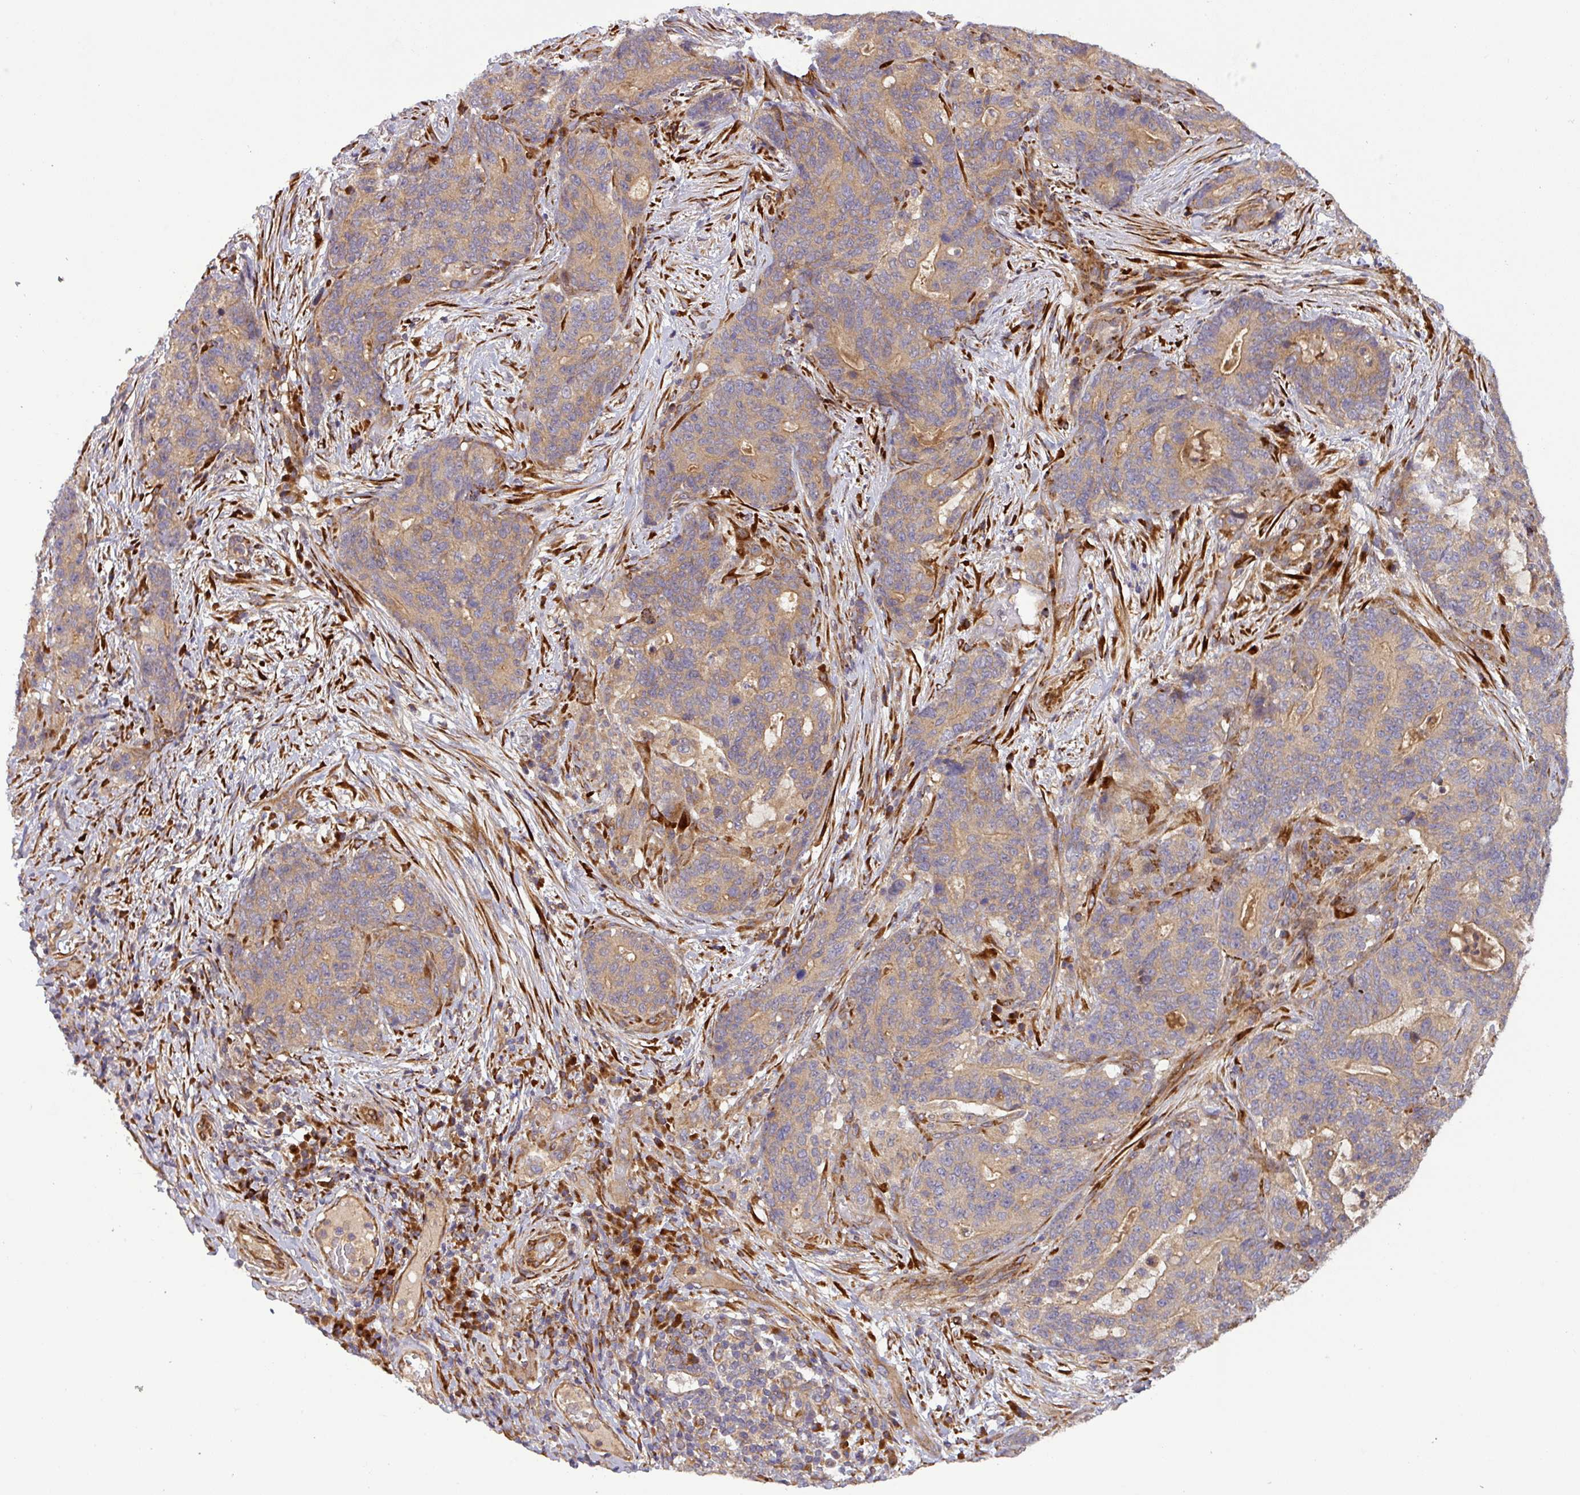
{"staining": {"intensity": "weak", "quantity": ">75%", "location": "cytoplasmic/membranous"}, "tissue": "stomach cancer", "cell_type": "Tumor cells", "image_type": "cancer", "snomed": [{"axis": "morphology", "description": "Normal tissue, NOS"}, {"axis": "morphology", "description": "Adenocarcinoma, NOS"}, {"axis": "topography", "description": "Stomach"}], "caption": "A high-resolution histopathology image shows IHC staining of stomach adenocarcinoma, which reveals weak cytoplasmic/membranous positivity in about >75% of tumor cells.", "gene": "ART1", "patient": {"sex": "female", "age": 64}}